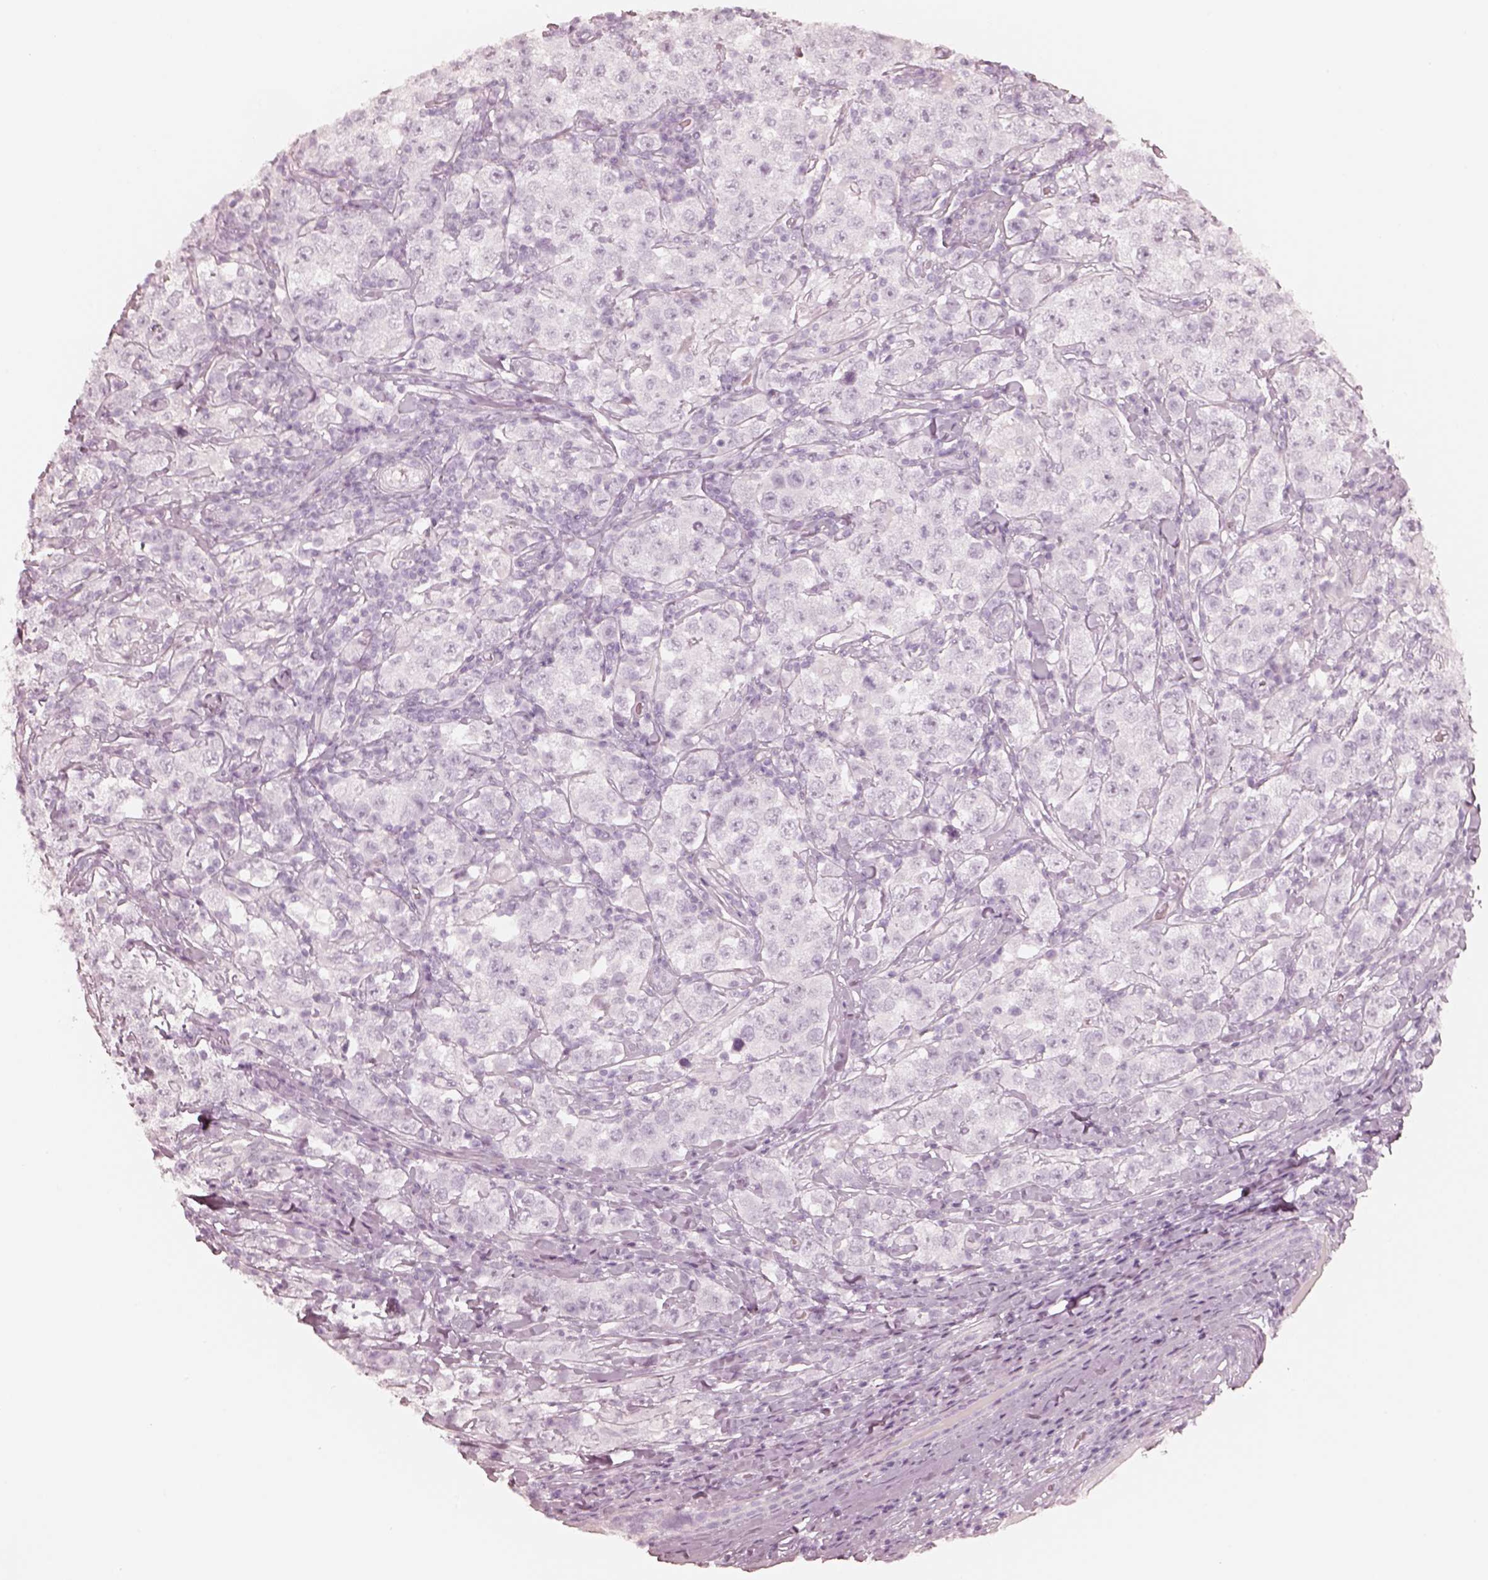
{"staining": {"intensity": "negative", "quantity": "none", "location": "none"}, "tissue": "testis cancer", "cell_type": "Tumor cells", "image_type": "cancer", "snomed": [{"axis": "morphology", "description": "Seminoma, NOS"}, {"axis": "morphology", "description": "Carcinoma, Embryonal, NOS"}, {"axis": "topography", "description": "Testis"}], "caption": "A high-resolution micrograph shows immunohistochemistry staining of testis cancer (seminoma), which exhibits no significant positivity in tumor cells.", "gene": "KRT82", "patient": {"sex": "male", "age": 41}}